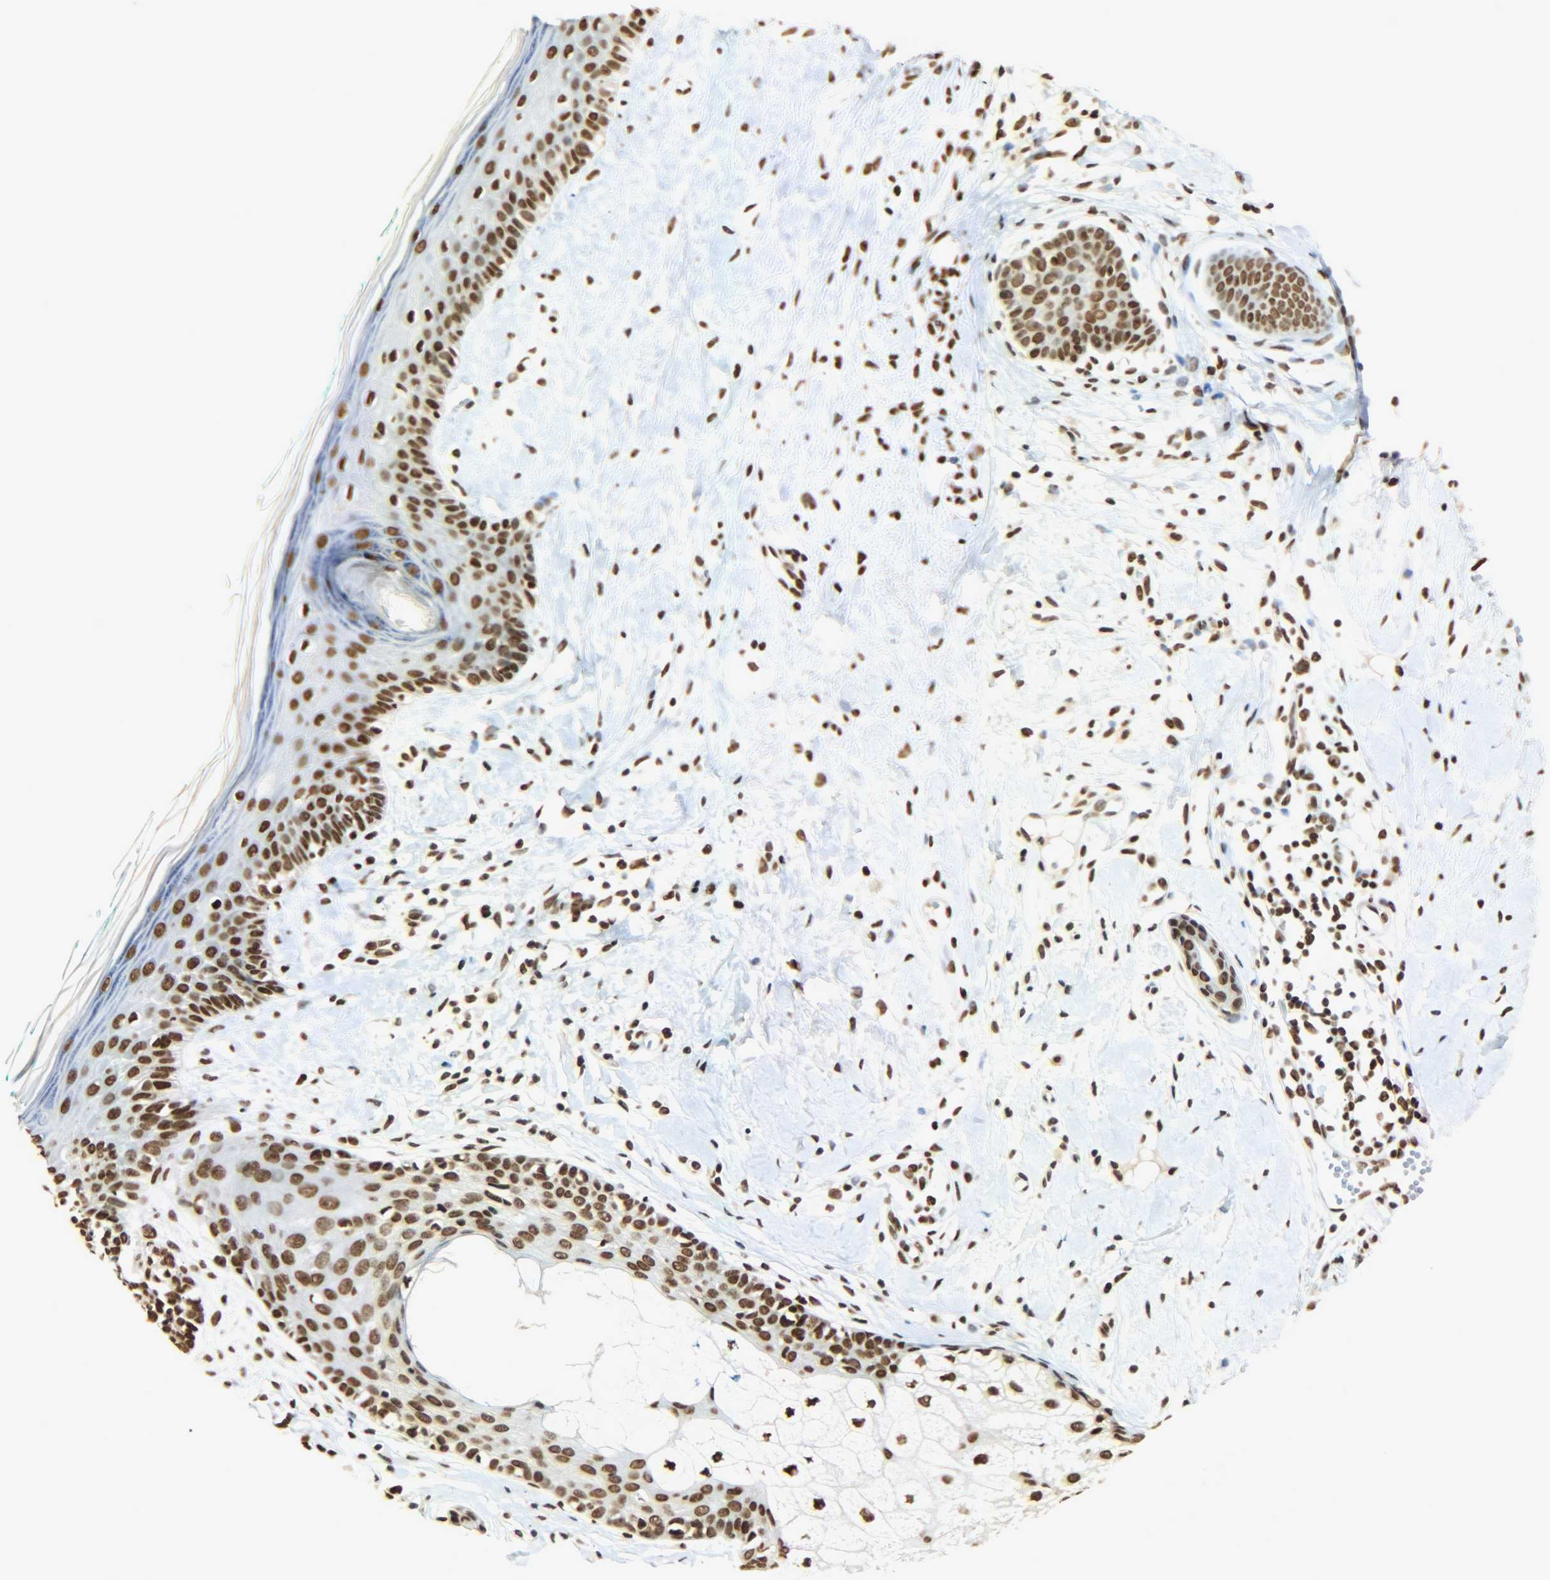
{"staining": {"intensity": "strong", "quantity": ">75%", "location": "nuclear"}, "tissue": "skin cancer", "cell_type": "Tumor cells", "image_type": "cancer", "snomed": [{"axis": "morphology", "description": "Basal cell carcinoma"}, {"axis": "topography", "description": "Skin"}], "caption": "Tumor cells display strong nuclear positivity in approximately >75% of cells in skin cancer (basal cell carcinoma). Nuclei are stained in blue.", "gene": "KHDRBS1", "patient": {"sex": "female", "age": 58}}